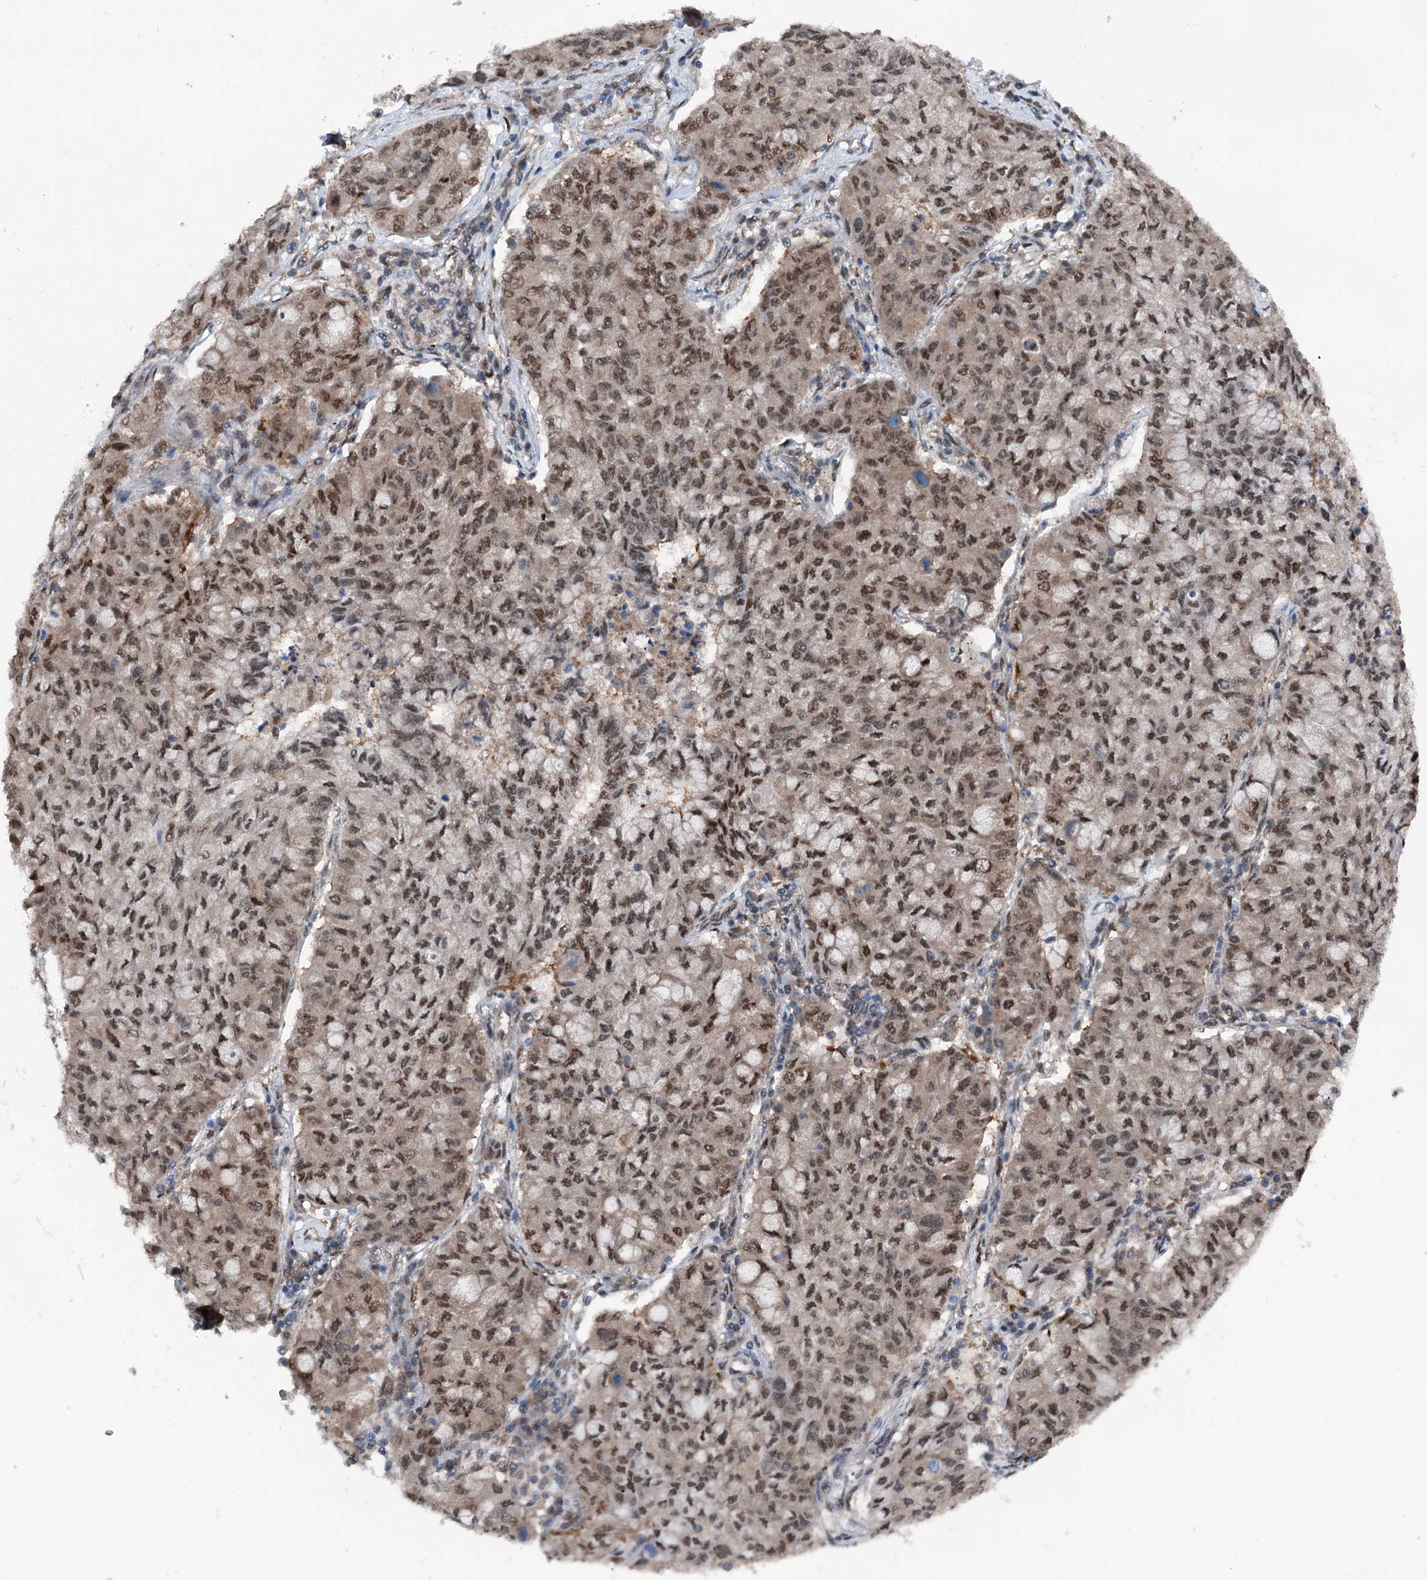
{"staining": {"intensity": "moderate", "quantity": ">75%", "location": "nuclear"}, "tissue": "lung cancer", "cell_type": "Tumor cells", "image_type": "cancer", "snomed": [{"axis": "morphology", "description": "Squamous cell carcinoma, NOS"}, {"axis": "topography", "description": "Lung"}], "caption": "Lung squamous cell carcinoma stained with a brown dye displays moderate nuclear positive staining in about >75% of tumor cells.", "gene": "PSMD13", "patient": {"sex": "male", "age": 74}}